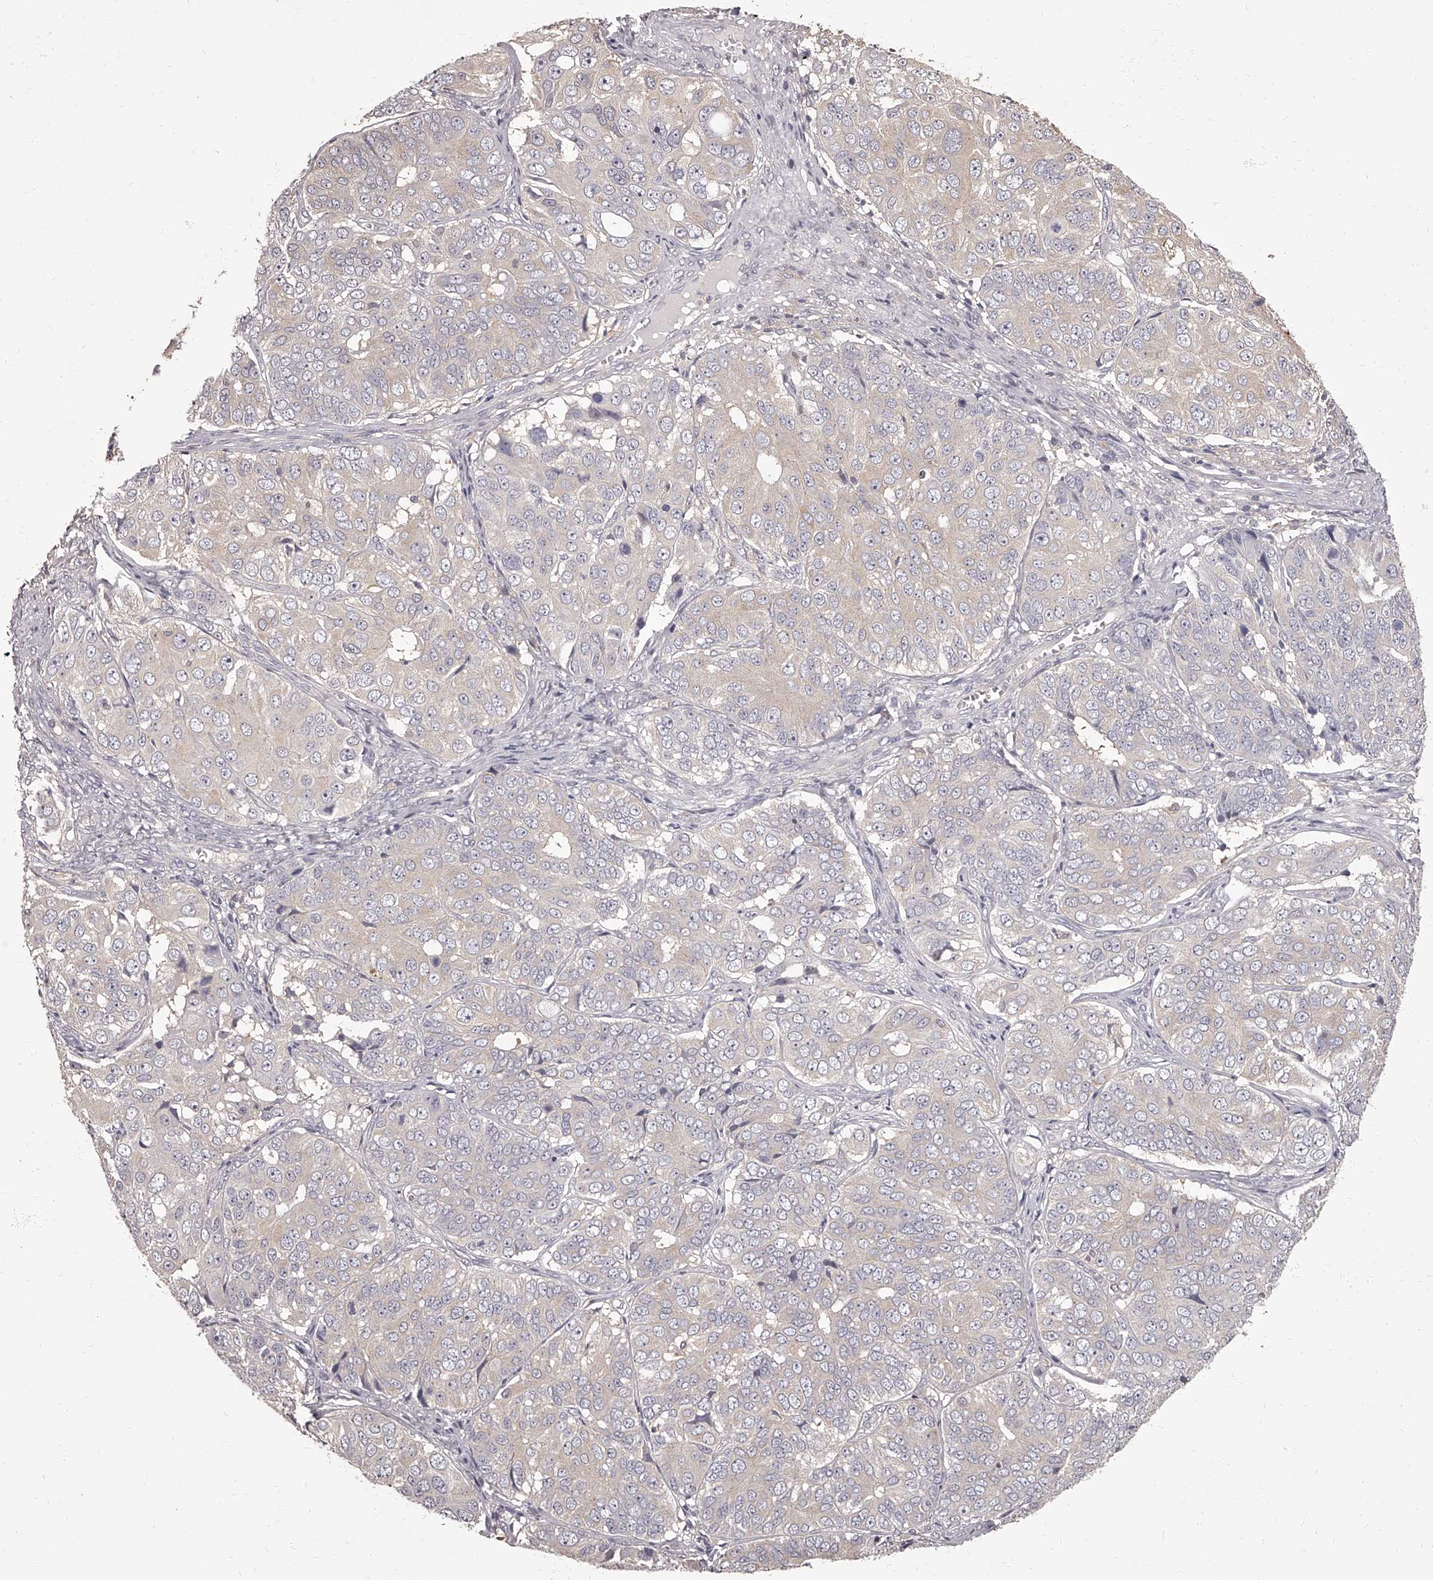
{"staining": {"intensity": "negative", "quantity": "none", "location": "none"}, "tissue": "ovarian cancer", "cell_type": "Tumor cells", "image_type": "cancer", "snomed": [{"axis": "morphology", "description": "Carcinoma, endometroid"}, {"axis": "topography", "description": "Ovary"}], "caption": "DAB immunohistochemical staining of ovarian endometroid carcinoma demonstrates no significant expression in tumor cells.", "gene": "APEH", "patient": {"sex": "female", "age": 51}}